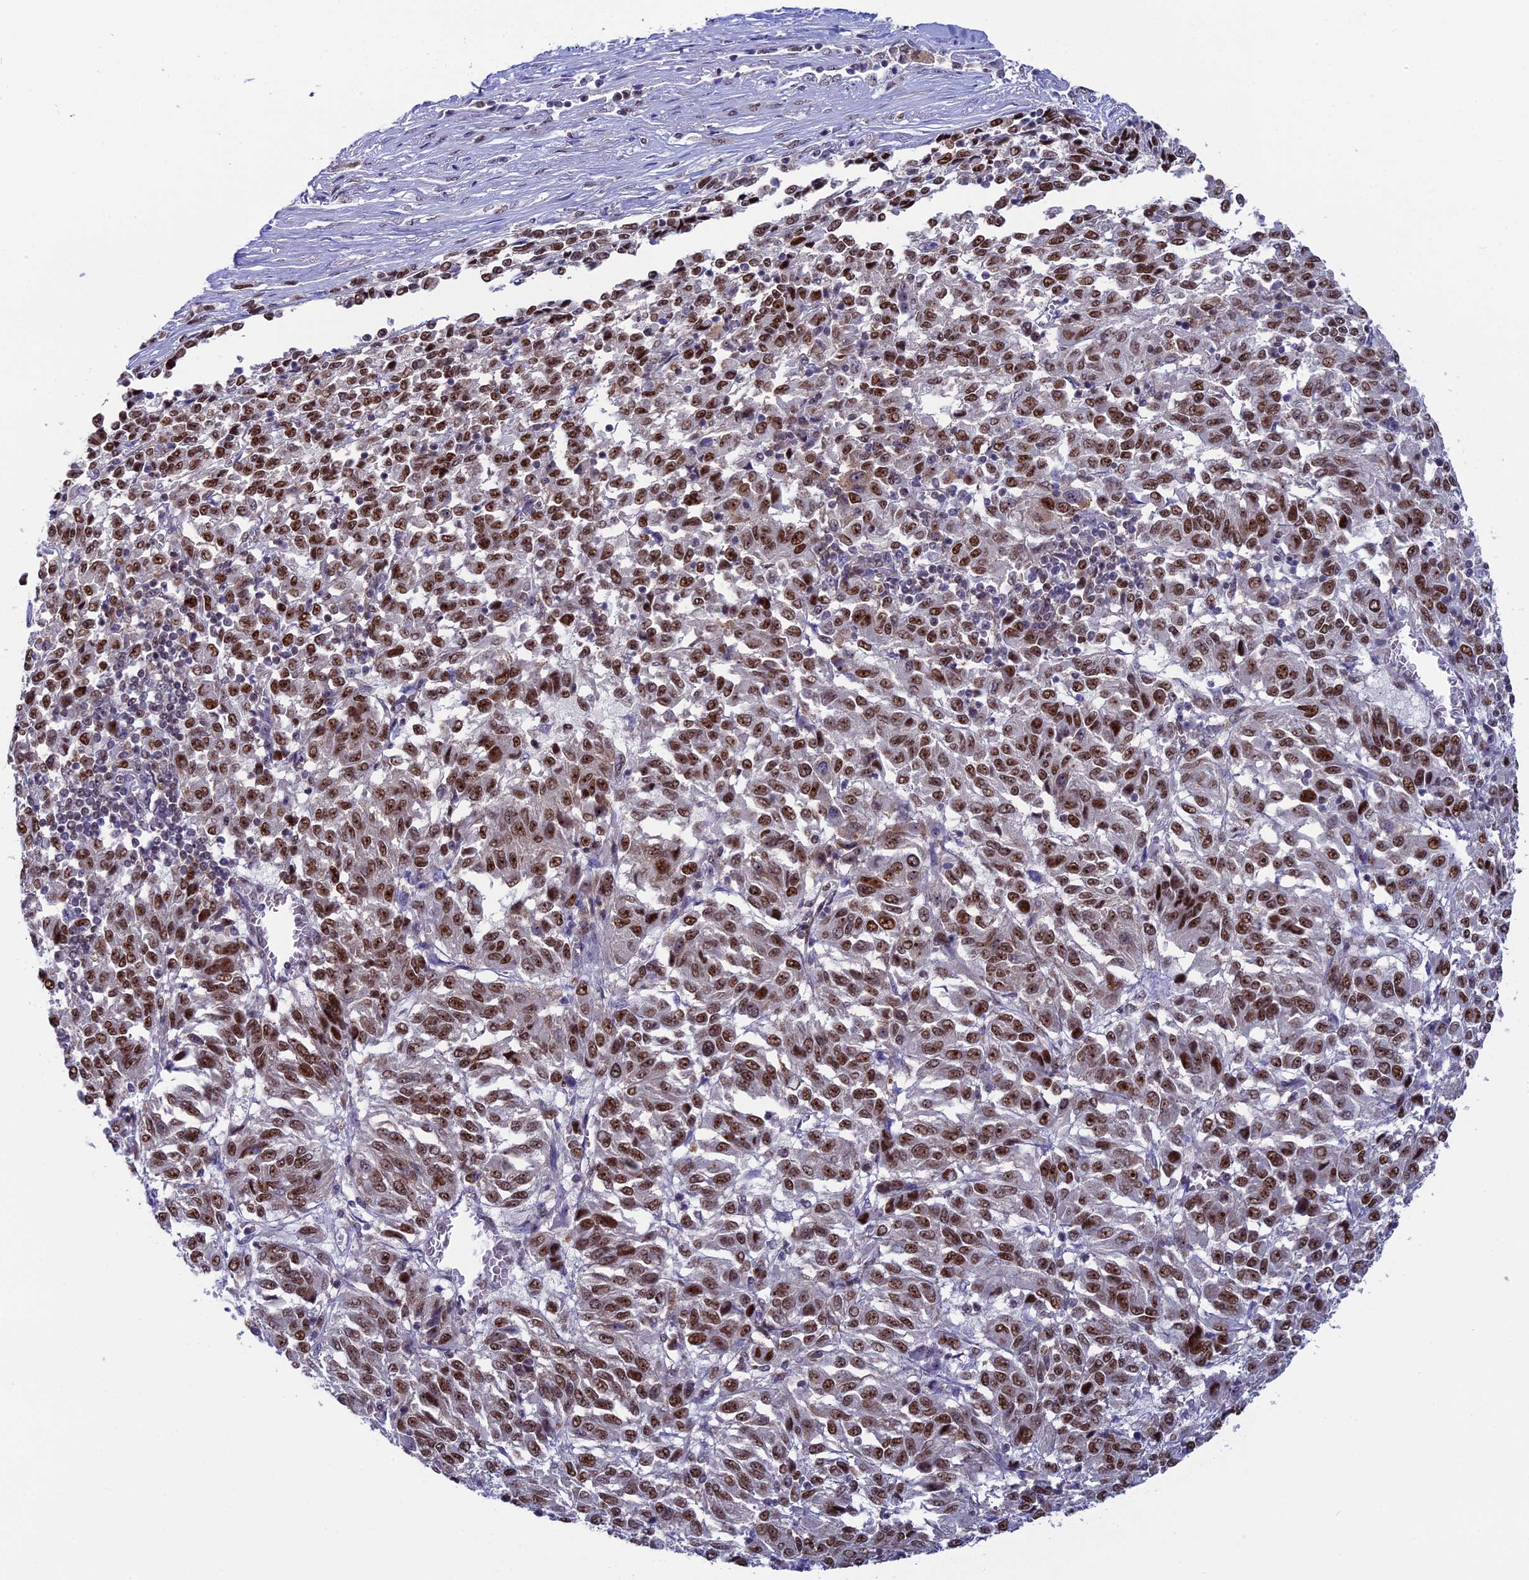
{"staining": {"intensity": "moderate", "quantity": ">75%", "location": "nuclear"}, "tissue": "melanoma", "cell_type": "Tumor cells", "image_type": "cancer", "snomed": [{"axis": "morphology", "description": "Malignant melanoma, Metastatic site"}, {"axis": "topography", "description": "Lung"}], "caption": "Malignant melanoma (metastatic site) stained with DAB (3,3'-diaminobenzidine) IHC displays medium levels of moderate nuclear staining in about >75% of tumor cells. The staining is performed using DAB (3,3'-diaminobenzidine) brown chromogen to label protein expression. The nuclei are counter-stained blue using hematoxylin.", "gene": "CCDC86", "patient": {"sex": "male", "age": 64}}